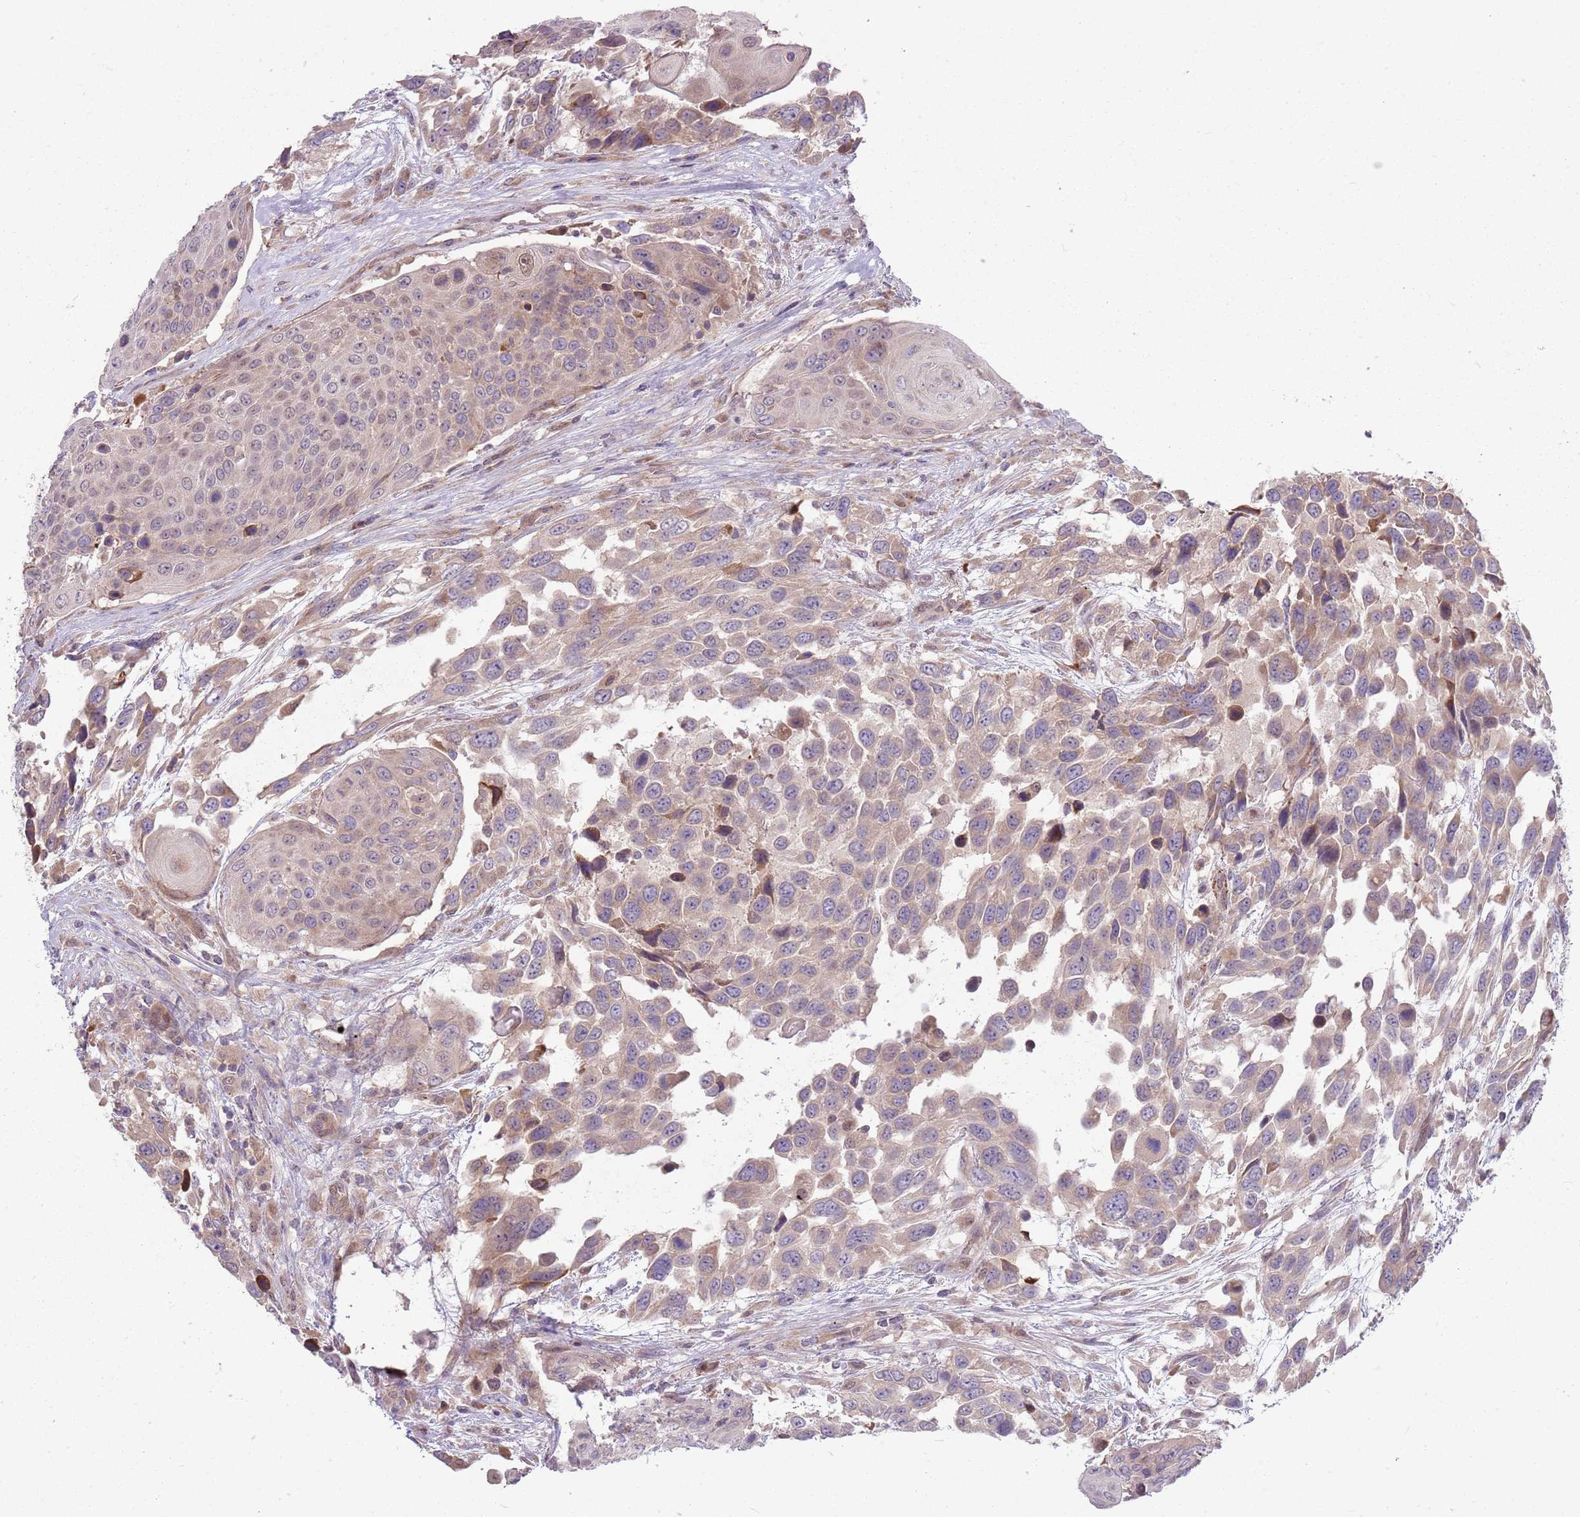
{"staining": {"intensity": "weak", "quantity": "25%-75%", "location": "cytoplasmic/membranous,nuclear"}, "tissue": "urothelial cancer", "cell_type": "Tumor cells", "image_type": "cancer", "snomed": [{"axis": "morphology", "description": "Urothelial carcinoma, High grade"}, {"axis": "topography", "description": "Urinary bladder"}], "caption": "The photomicrograph reveals a brown stain indicating the presence of a protein in the cytoplasmic/membranous and nuclear of tumor cells in urothelial cancer.", "gene": "PPP1R27", "patient": {"sex": "female", "age": 70}}